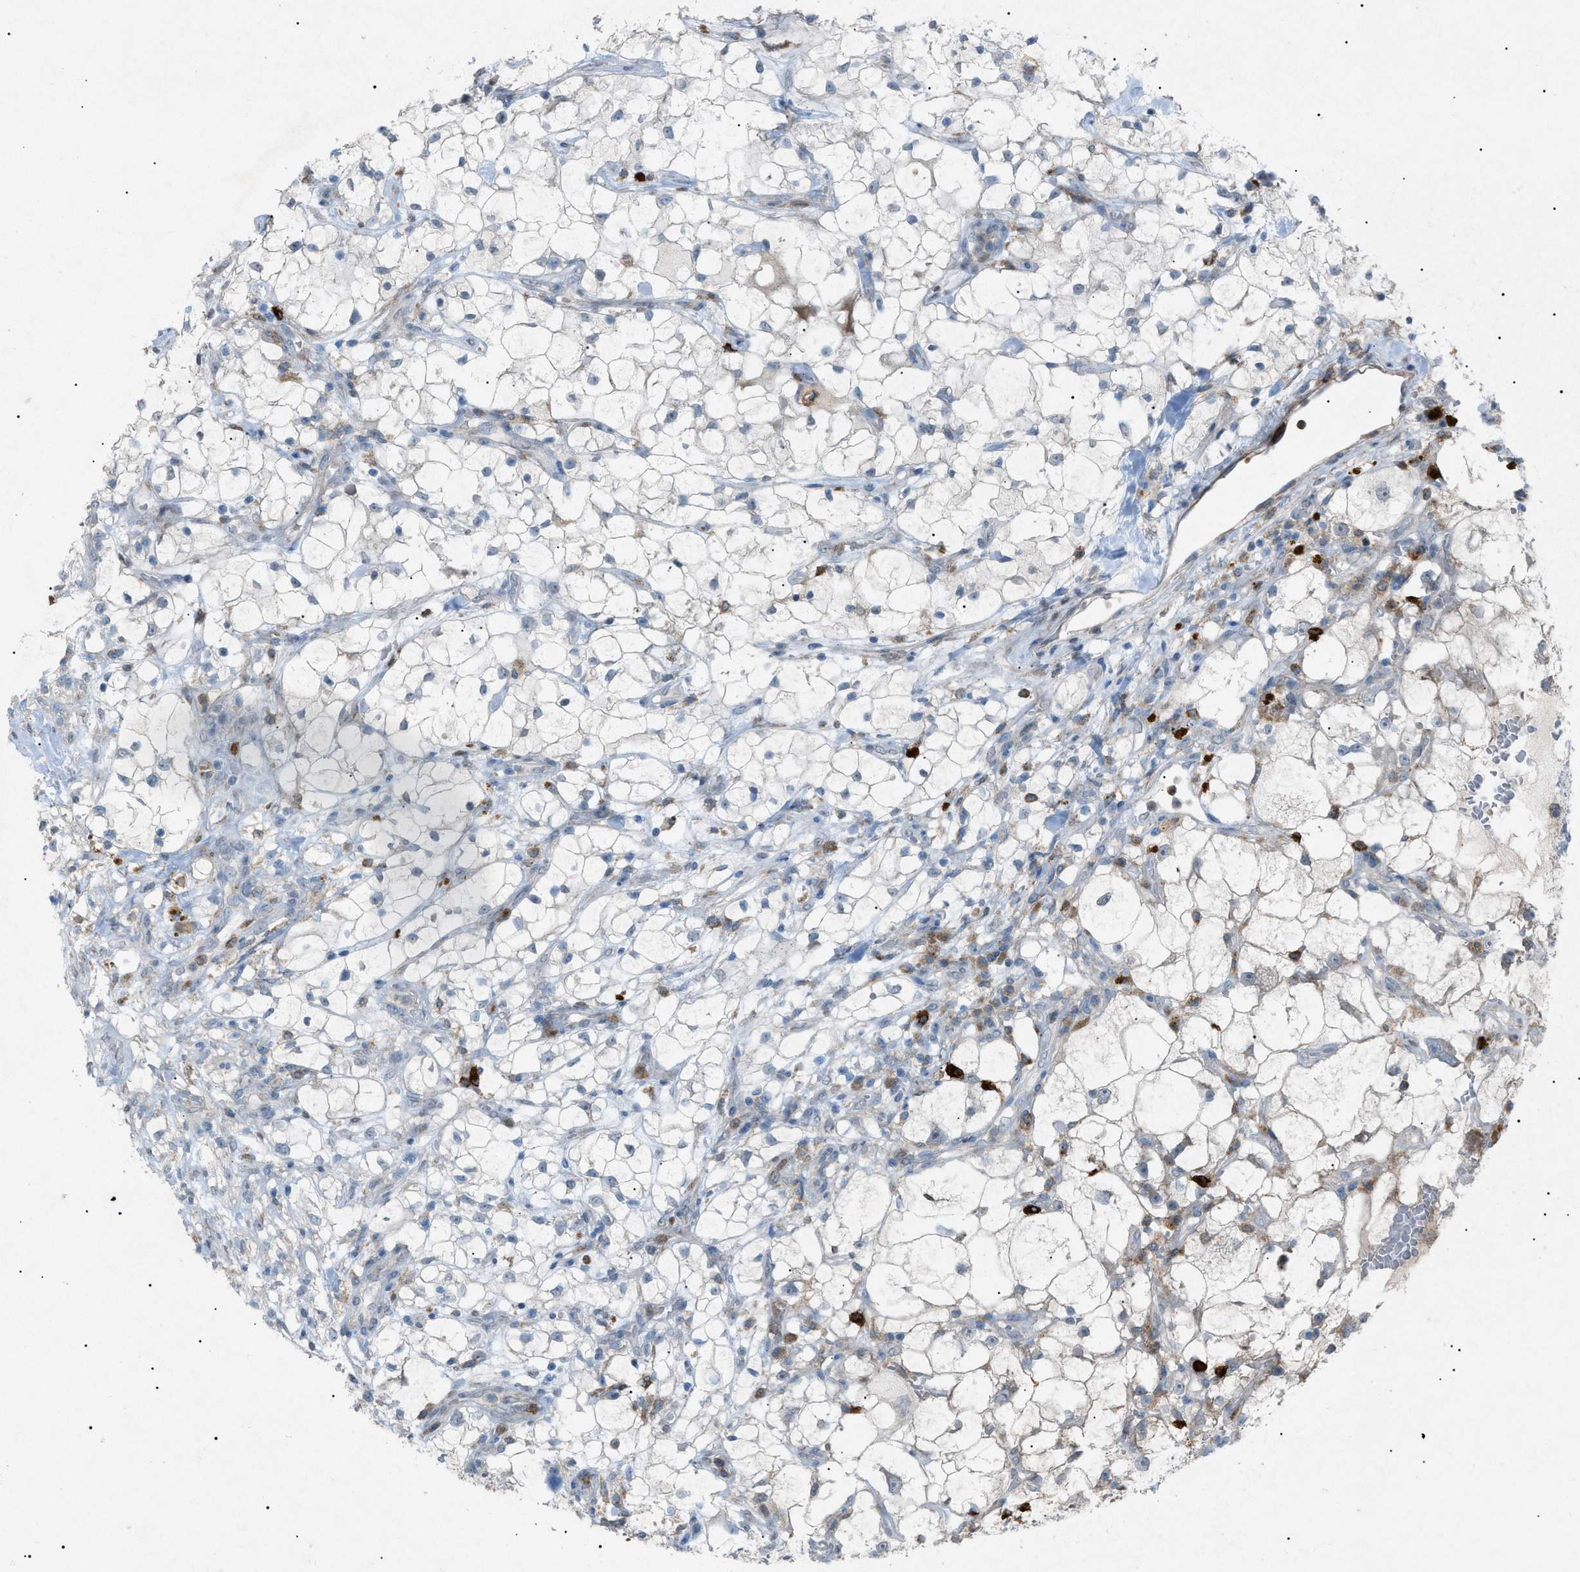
{"staining": {"intensity": "weak", "quantity": "<25%", "location": "cytoplasmic/membranous"}, "tissue": "renal cancer", "cell_type": "Tumor cells", "image_type": "cancer", "snomed": [{"axis": "morphology", "description": "Adenocarcinoma, NOS"}, {"axis": "topography", "description": "Kidney"}], "caption": "Histopathology image shows no significant protein expression in tumor cells of renal cancer.", "gene": "BTK", "patient": {"sex": "female", "age": 60}}